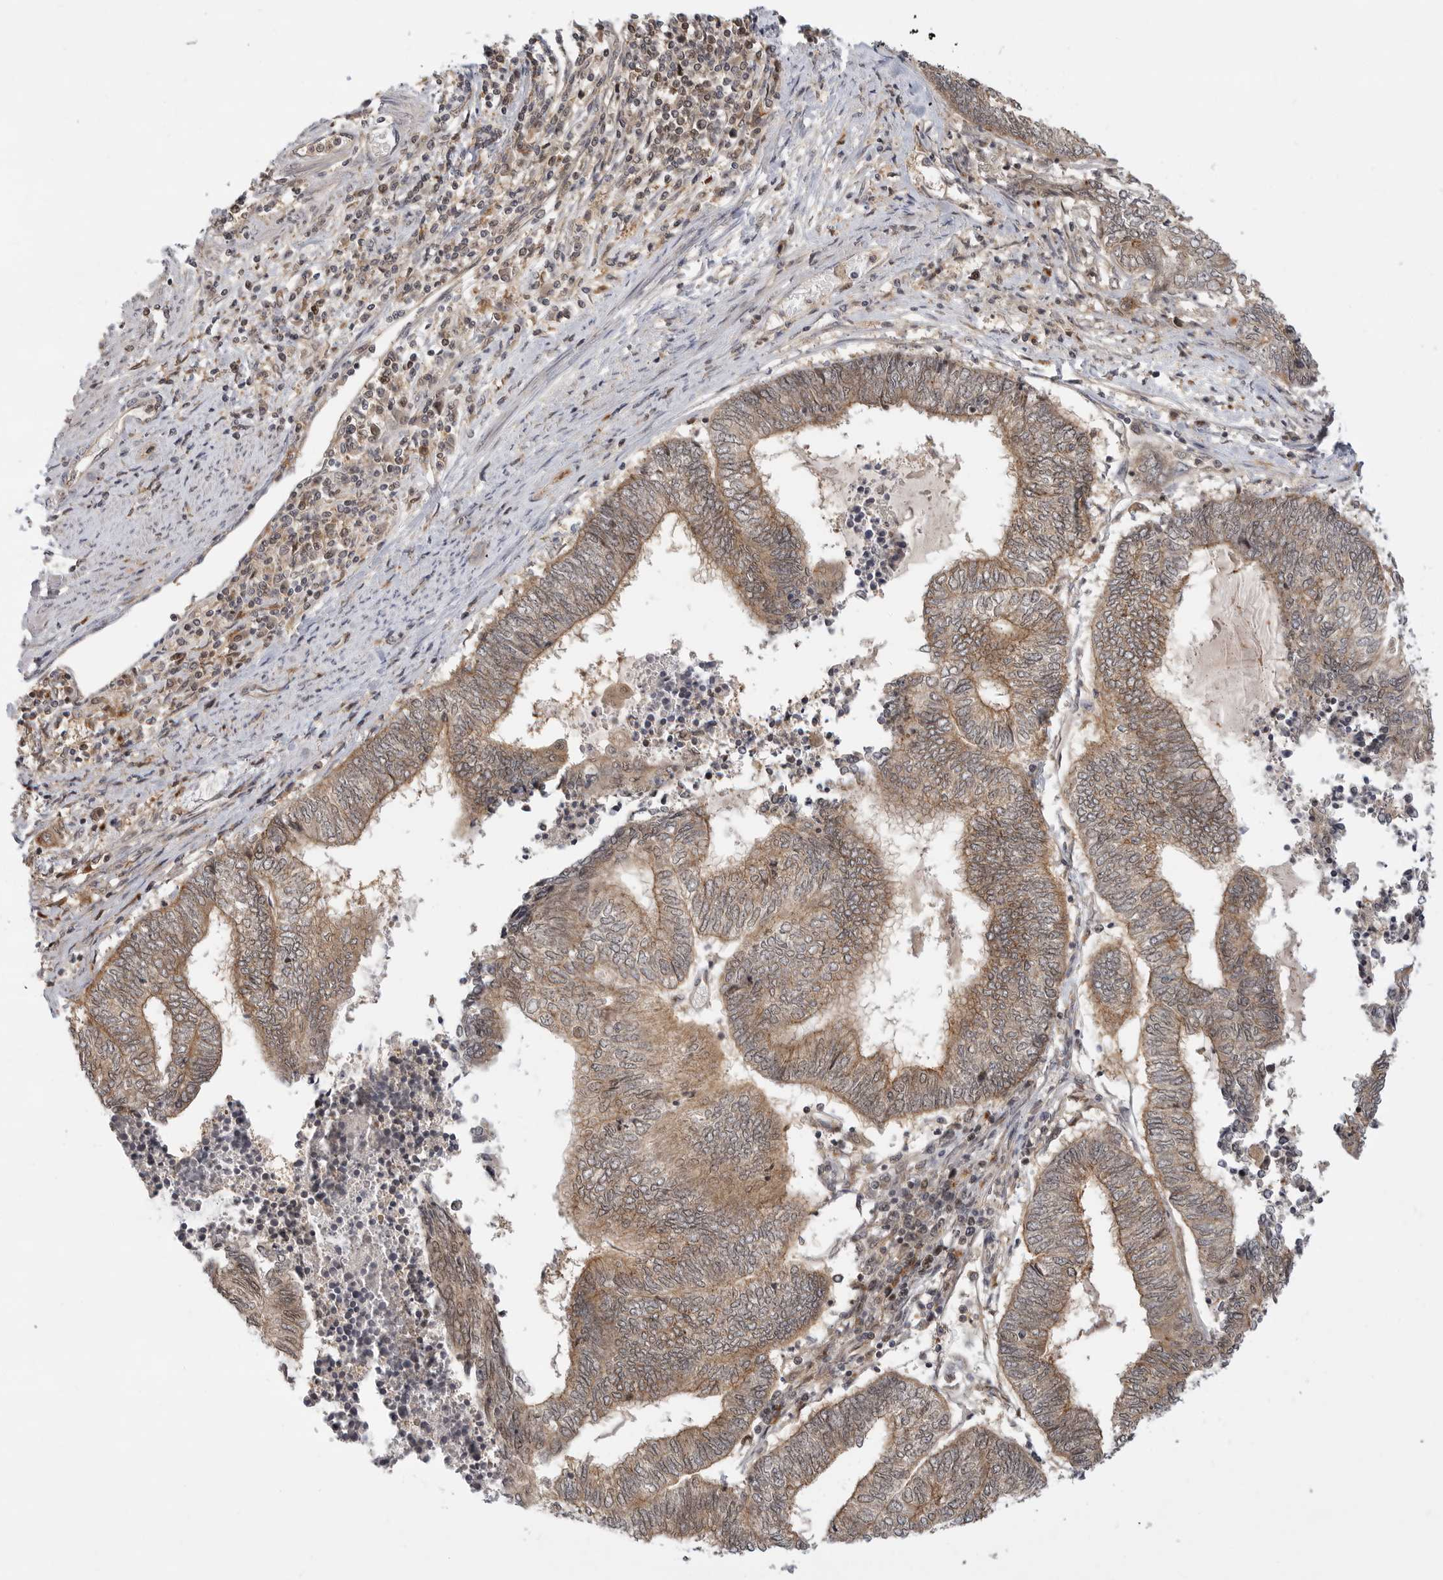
{"staining": {"intensity": "moderate", "quantity": ">75%", "location": "cytoplasmic/membranous"}, "tissue": "endometrial cancer", "cell_type": "Tumor cells", "image_type": "cancer", "snomed": [{"axis": "morphology", "description": "Adenocarcinoma, NOS"}, {"axis": "topography", "description": "Uterus"}, {"axis": "topography", "description": "Endometrium"}], "caption": "High-power microscopy captured an immunohistochemistry (IHC) micrograph of endometrial adenocarcinoma, revealing moderate cytoplasmic/membranous positivity in about >75% of tumor cells. (IHC, brightfield microscopy, high magnification).", "gene": "CSNK1G3", "patient": {"sex": "female", "age": 70}}